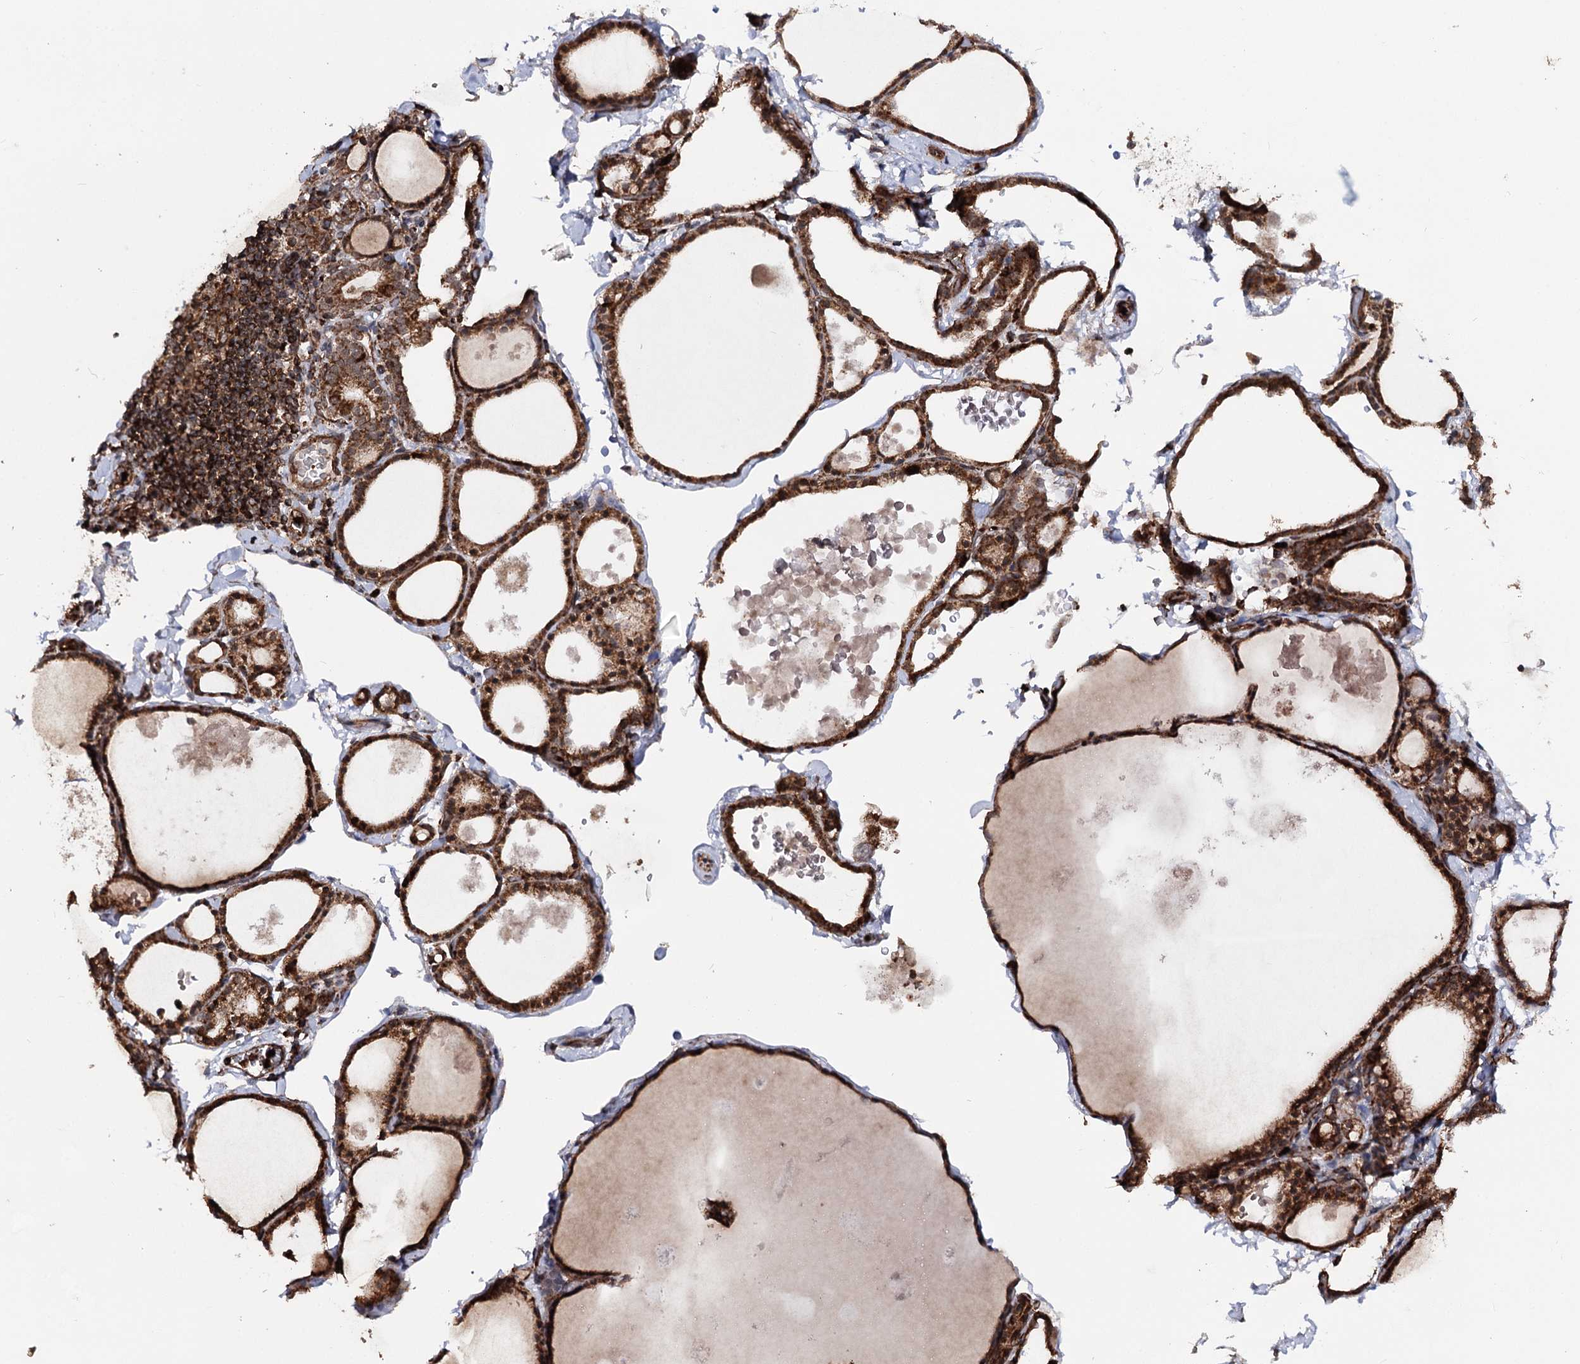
{"staining": {"intensity": "strong", "quantity": ">75%", "location": "cytoplasmic/membranous"}, "tissue": "thyroid gland", "cell_type": "Glandular cells", "image_type": "normal", "snomed": [{"axis": "morphology", "description": "Normal tissue, NOS"}, {"axis": "topography", "description": "Thyroid gland"}], "caption": "Unremarkable thyroid gland was stained to show a protein in brown. There is high levels of strong cytoplasmic/membranous positivity in approximately >75% of glandular cells. (Brightfield microscopy of DAB IHC at high magnification).", "gene": "FGFR1OP2", "patient": {"sex": "male", "age": 56}}